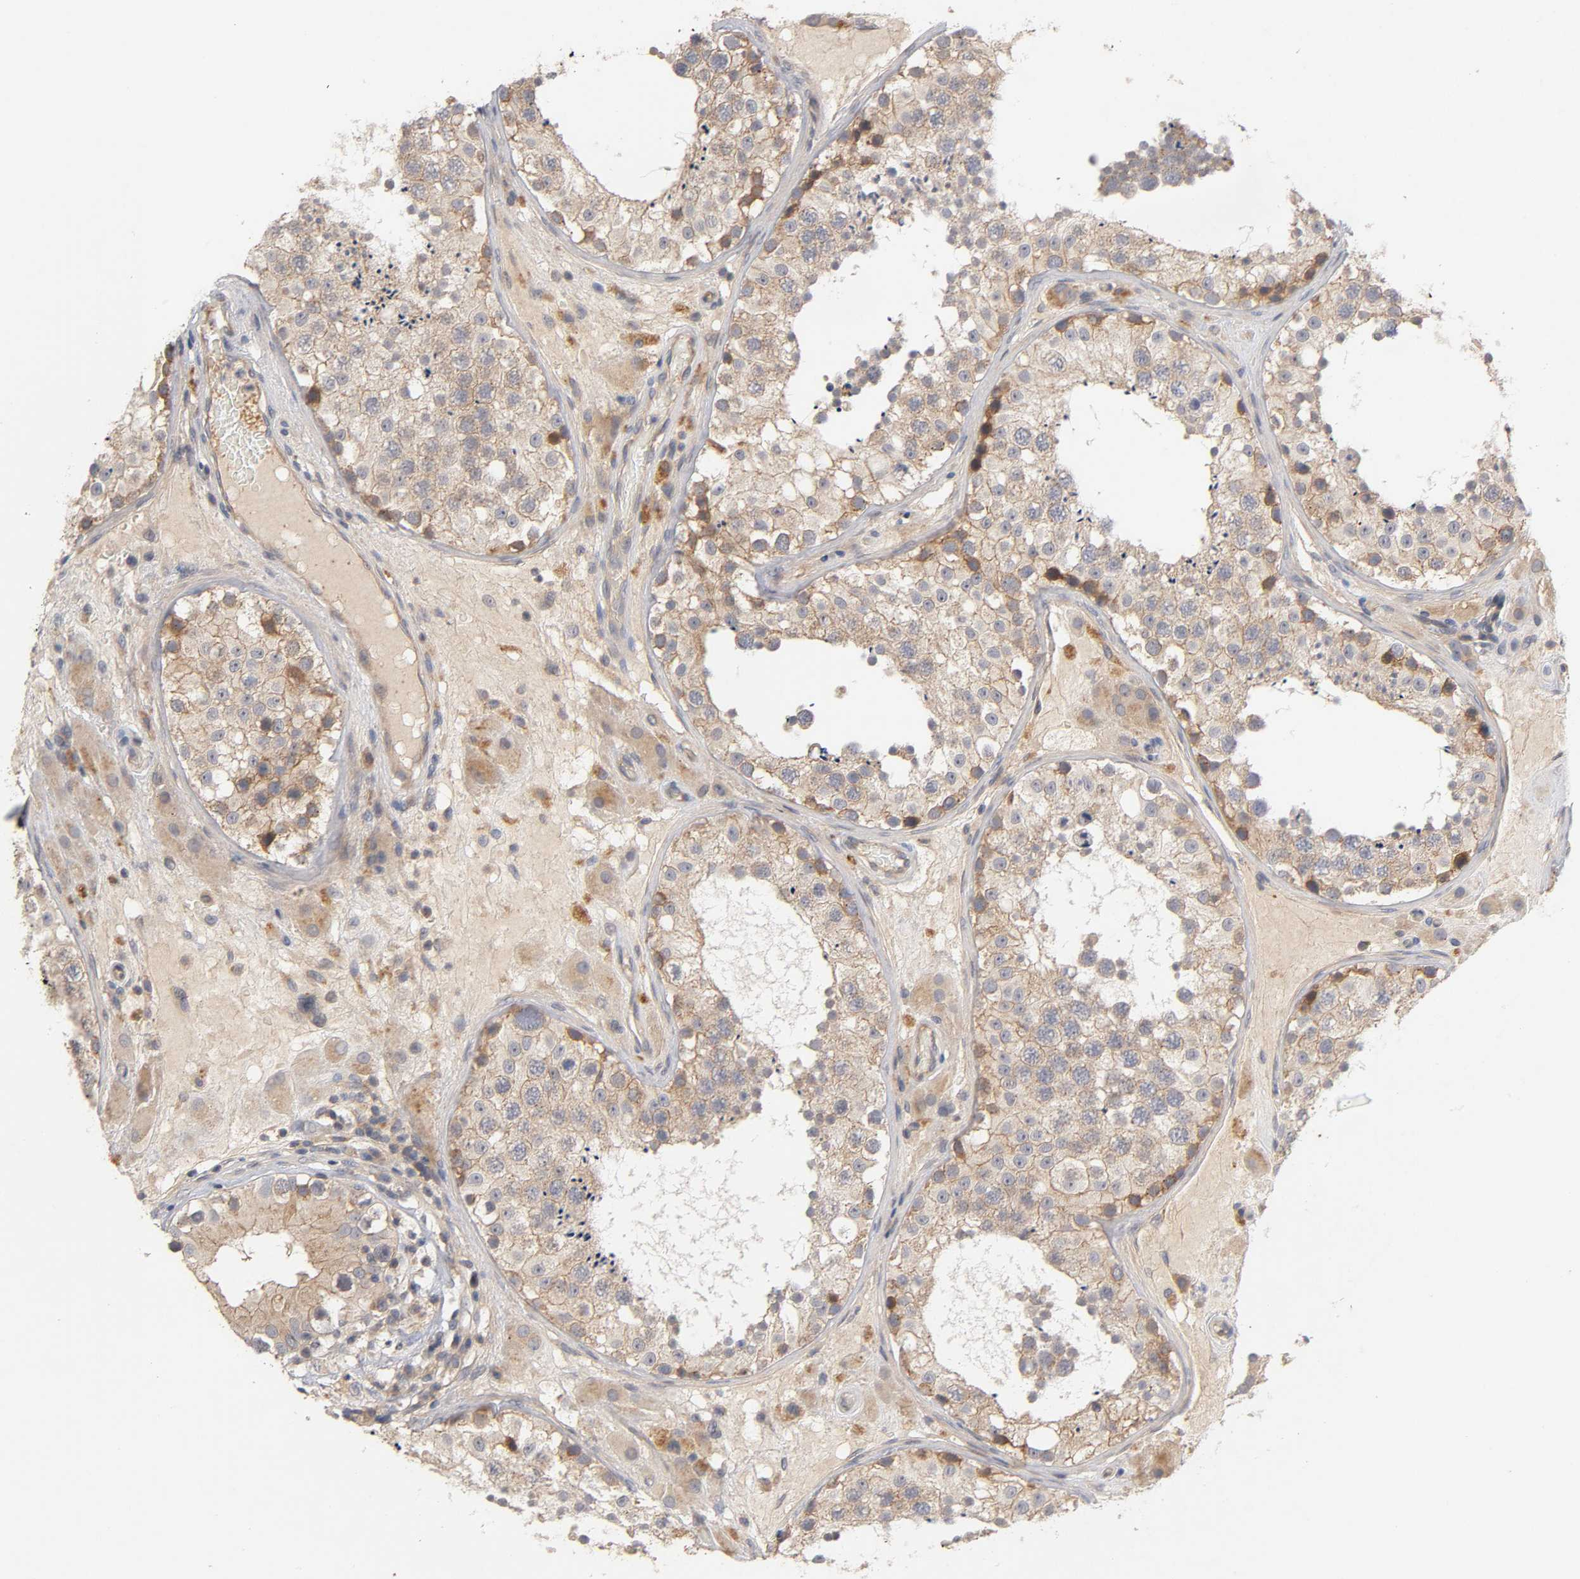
{"staining": {"intensity": "moderate", "quantity": ">75%", "location": "cytoplasmic/membranous"}, "tissue": "testis", "cell_type": "Cells in seminiferous ducts", "image_type": "normal", "snomed": [{"axis": "morphology", "description": "Normal tissue, NOS"}, {"axis": "topography", "description": "Testis"}], "caption": "Immunohistochemistry (IHC) (DAB) staining of normal human testis exhibits moderate cytoplasmic/membranous protein expression in approximately >75% of cells in seminiferous ducts.", "gene": "PDZD11", "patient": {"sex": "male", "age": 26}}